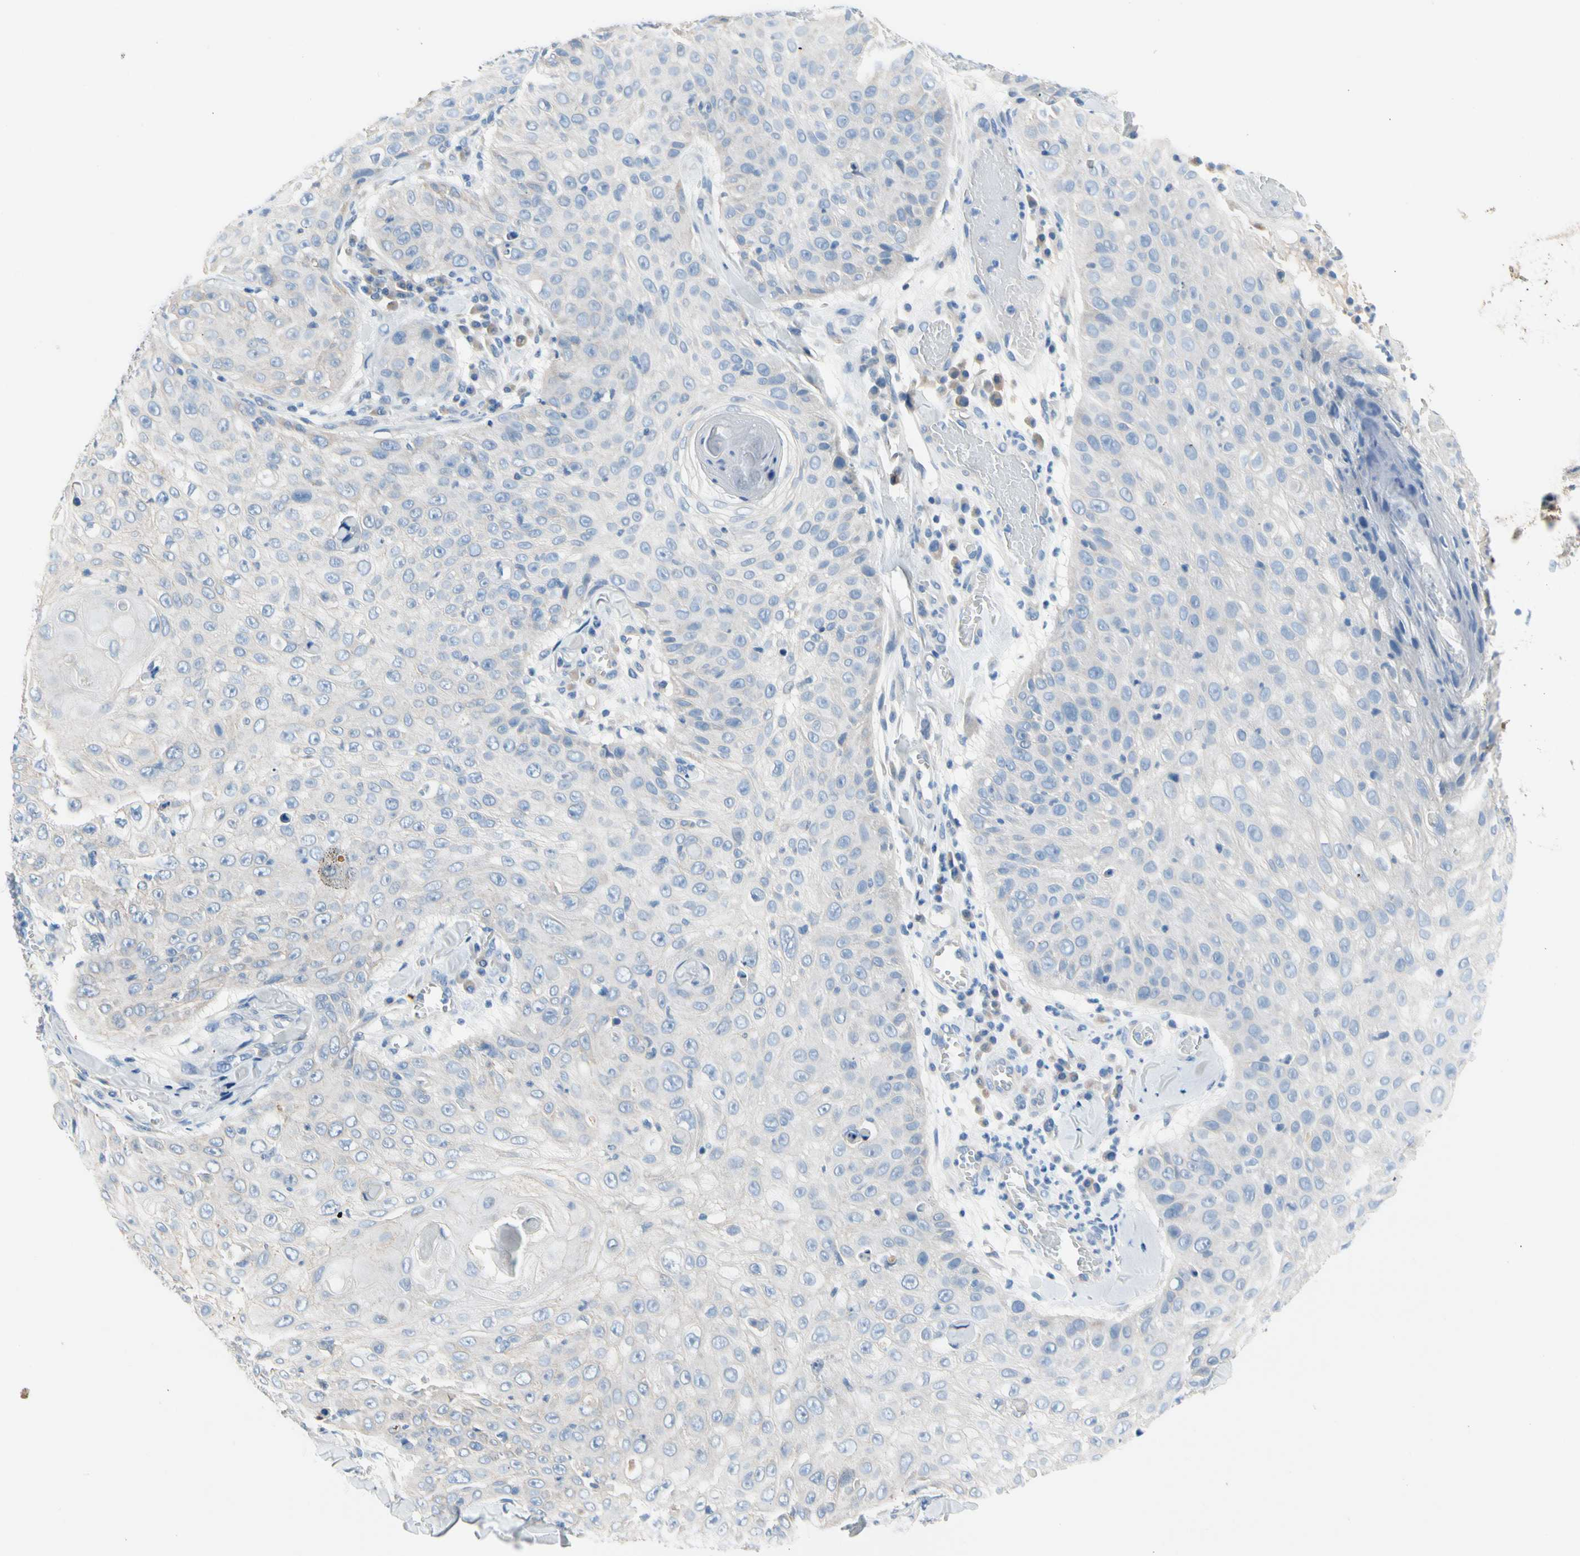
{"staining": {"intensity": "negative", "quantity": "none", "location": "none"}, "tissue": "skin cancer", "cell_type": "Tumor cells", "image_type": "cancer", "snomed": [{"axis": "morphology", "description": "Squamous cell carcinoma, NOS"}, {"axis": "topography", "description": "Skin"}], "caption": "Skin cancer was stained to show a protein in brown. There is no significant expression in tumor cells.", "gene": "CA14", "patient": {"sex": "male", "age": 86}}